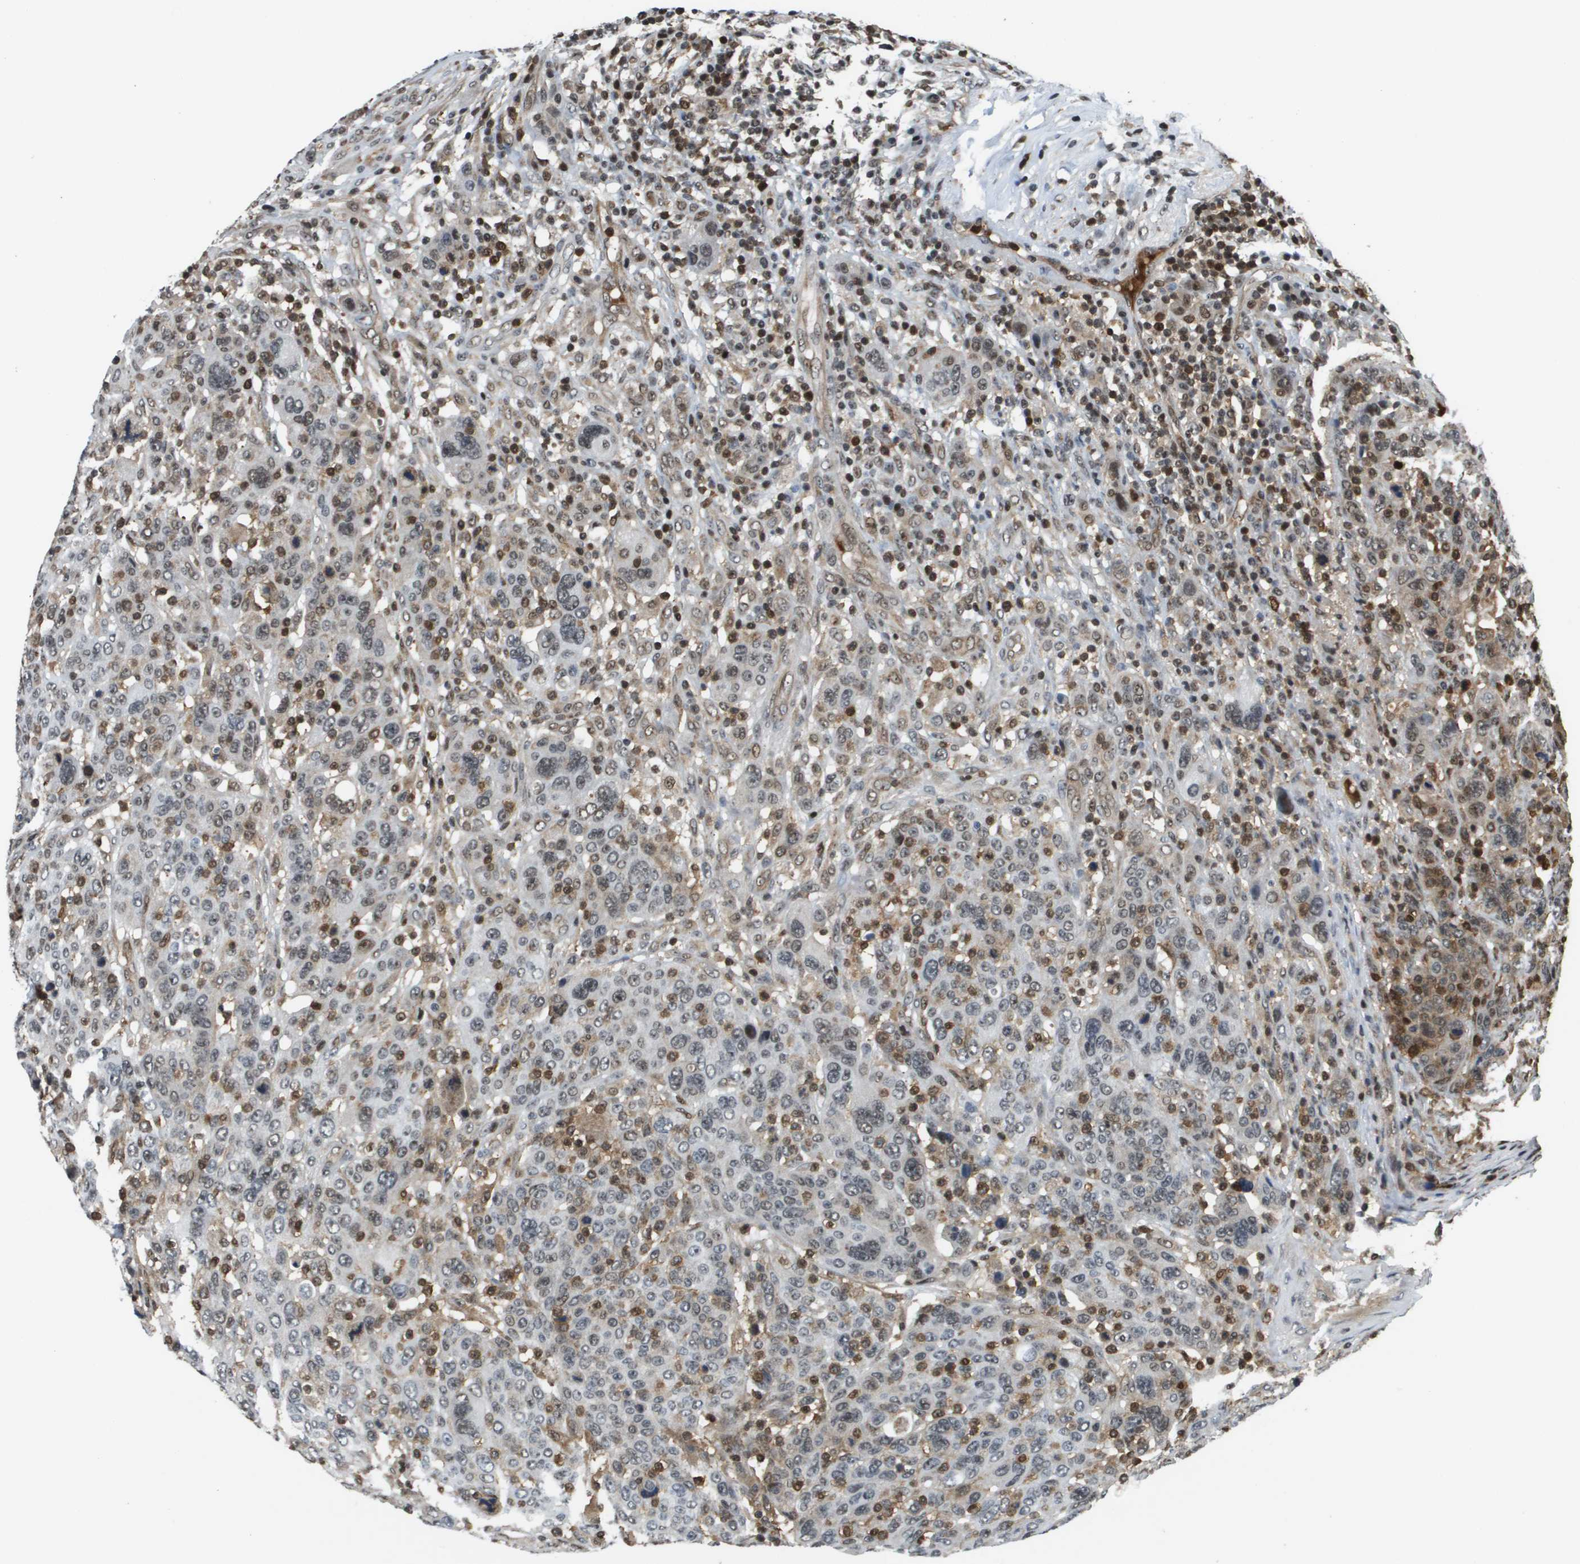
{"staining": {"intensity": "weak", "quantity": "<25%", "location": "nuclear"}, "tissue": "breast cancer", "cell_type": "Tumor cells", "image_type": "cancer", "snomed": [{"axis": "morphology", "description": "Duct carcinoma"}, {"axis": "topography", "description": "Breast"}], "caption": "This is a micrograph of immunohistochemistry staining of invasive ductal carcinoma (breast), which shows no staining in tumor cells.", "gene": "EP400", "patient": {"sex": "female", "age": 37}}